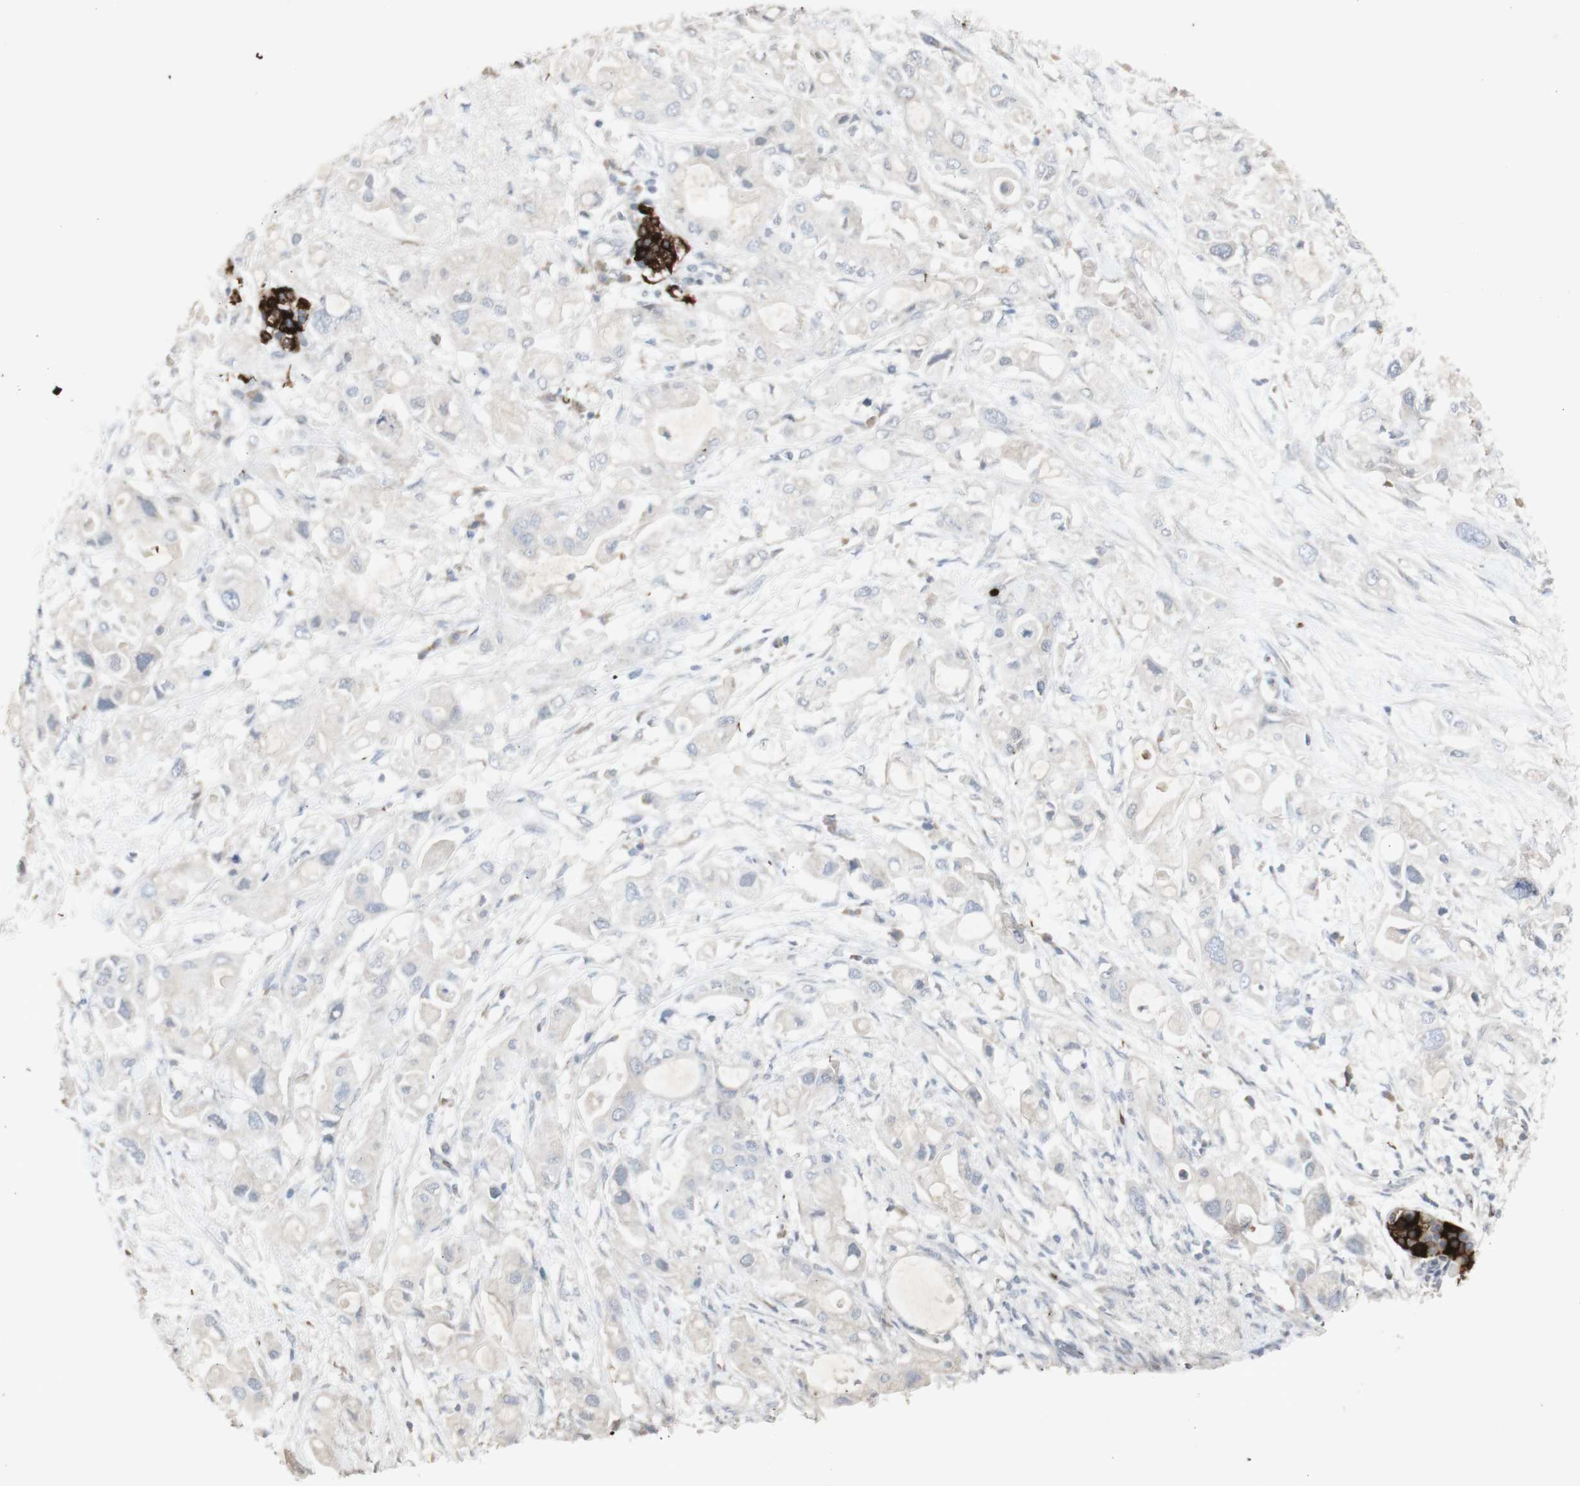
{"staining": {"intensity": "negative", "quantity": "none", "location": "none"}, "tissue": "pancreatic cancer", "cell_type": "Tumor cells", "image_type": "cancer", "snomed": [{"axis": "morphology", "description": "Adenocarcinoma, NOS"}, {"axis": "topography", "description": "Pancreas"}], "caption": "Immunohistochemistry (IHC) image of pancreatic adenocarcinoma stained for a protein (brown), which displays no expression in tumor cells.", "gene": "INS", "patient": {"sex": "female", "age": 56}}